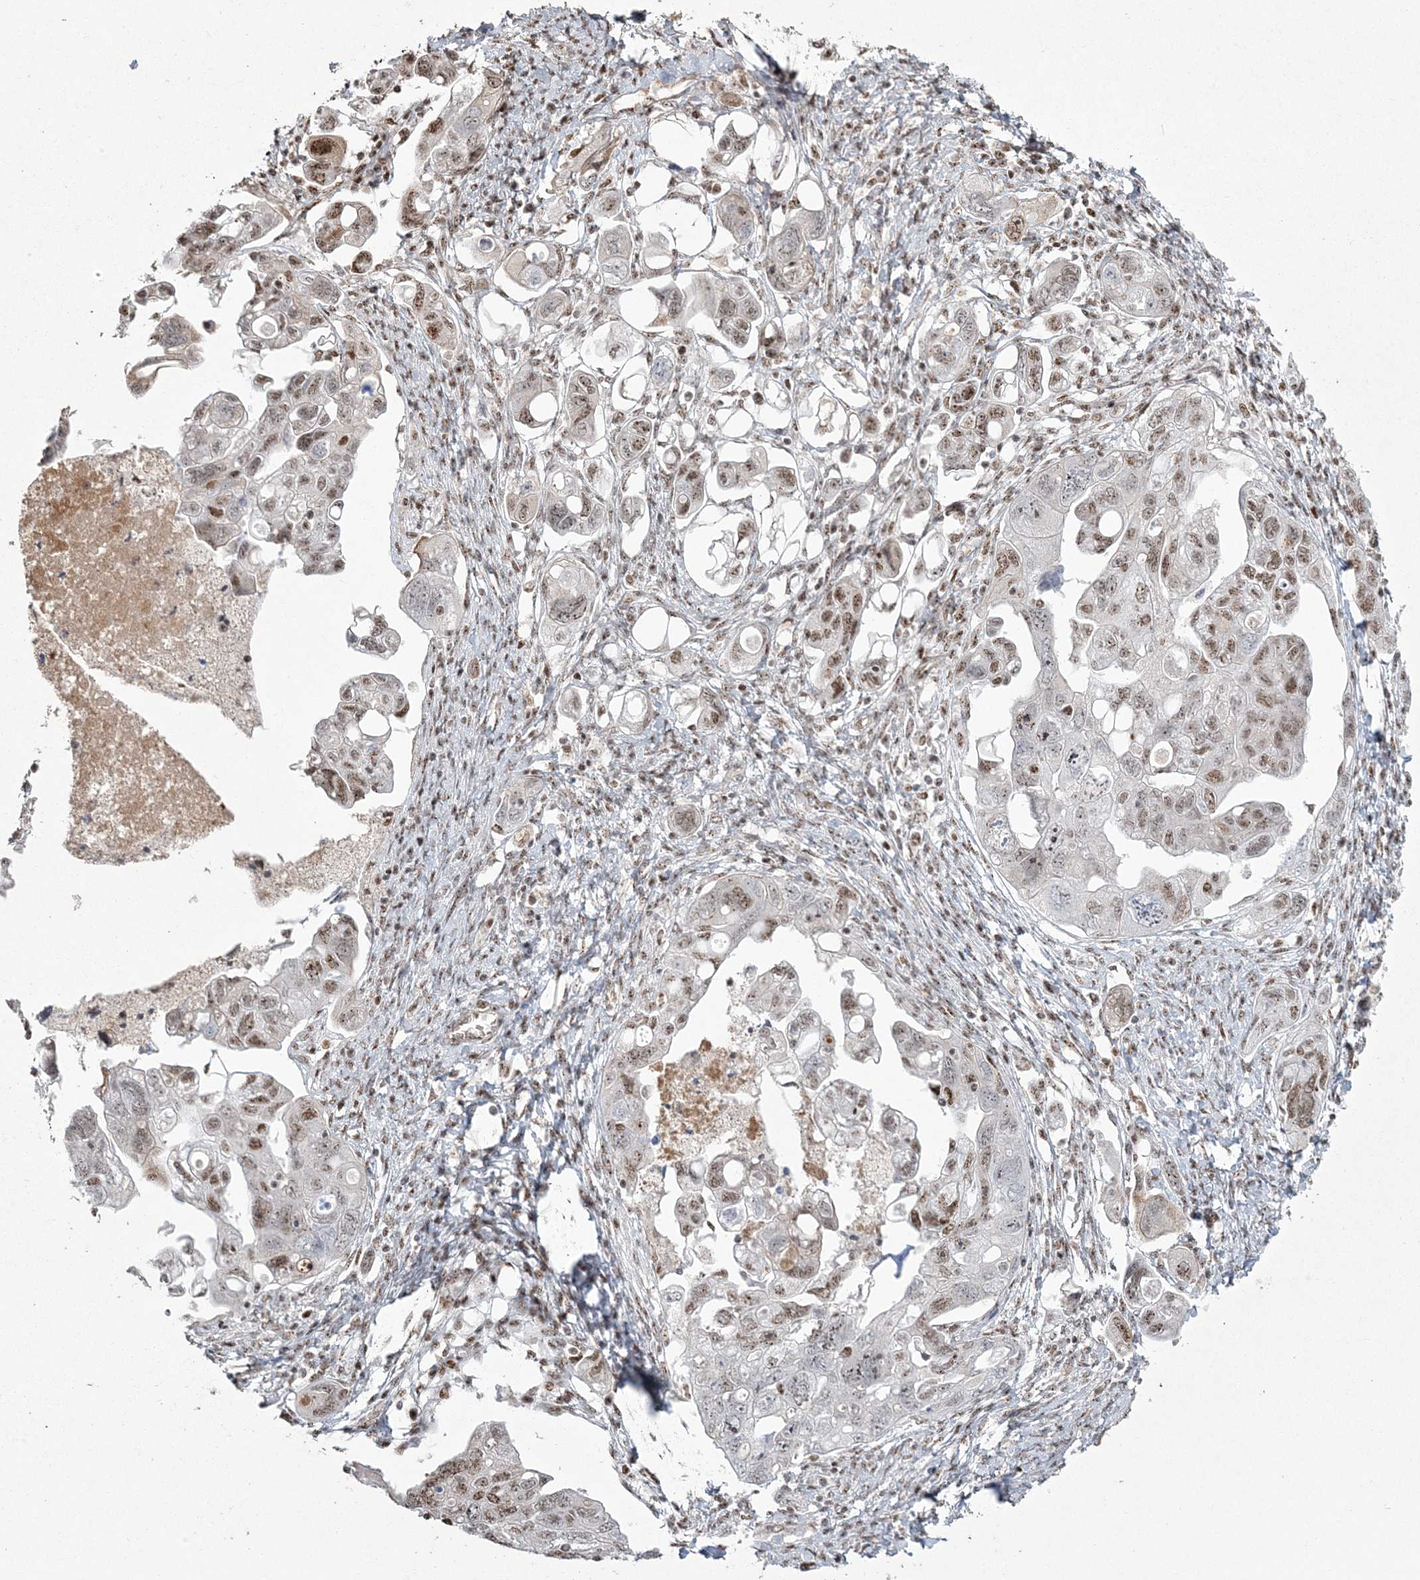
{"staining": {"intensity": "moderate", "quantity": ">75%", "location": "nuclear"}, "tissue": "ovarian cancer", "cell_type": "Tumor cells", "image_type": "cancer", "snomed": [{"axis": "morphology", "description": "Carcinoma, NOS"}, {"axis": "morphology", "description": "Cystadenocarcinoma, serous, NOS"}, {"axis": "topography", "description": "Ovary"}], "caption": "Immunohistochemistry (IHC) photomicrograph of ovarian cancer (serous cystadenocarcinoma) stained for a protein (brown), which shows medium levels of moderate nuclear staining in approximately >75% of tumor cells.", "gene": "RBM17", "patient": {"sex": "female", "age": 69}}